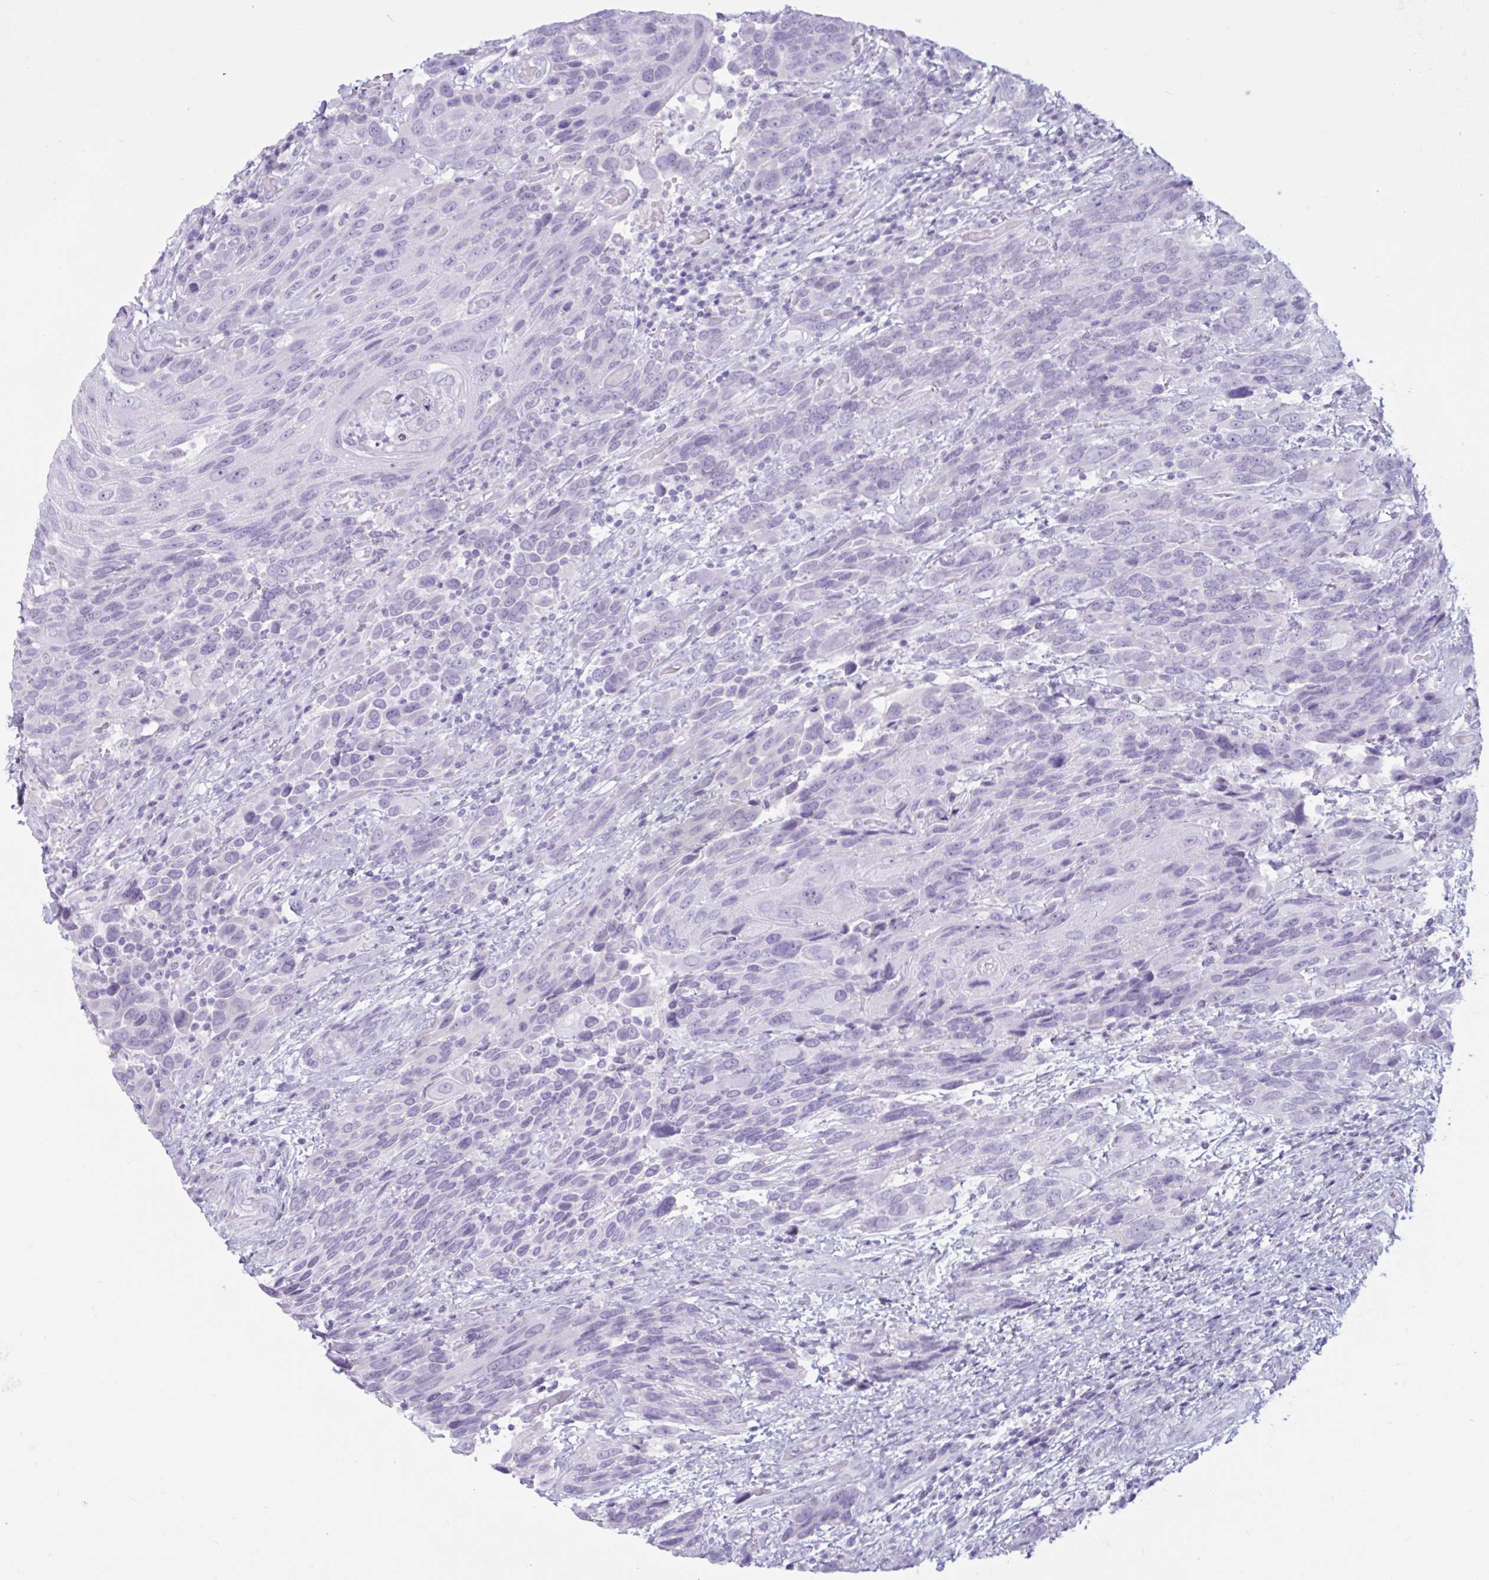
{"staining": {"intensity": "negative", "quantity": "none", "location": "none"}, "tissue": "urothelial cancer", "cell_type": "Tumor cells", "image_type": "cancer", "snomed": [{"axis": "morphology", "description": "Urothelial carcinoma, High grade"}, {"axis": "topography", "description": "Urinary bladder"}], "caption": "IHC of human high-grade urothelial carcinoma exhibits no staining in tumor cells.", "gene": "BBS10", "patient": {"sex": "female", "age": 70}}